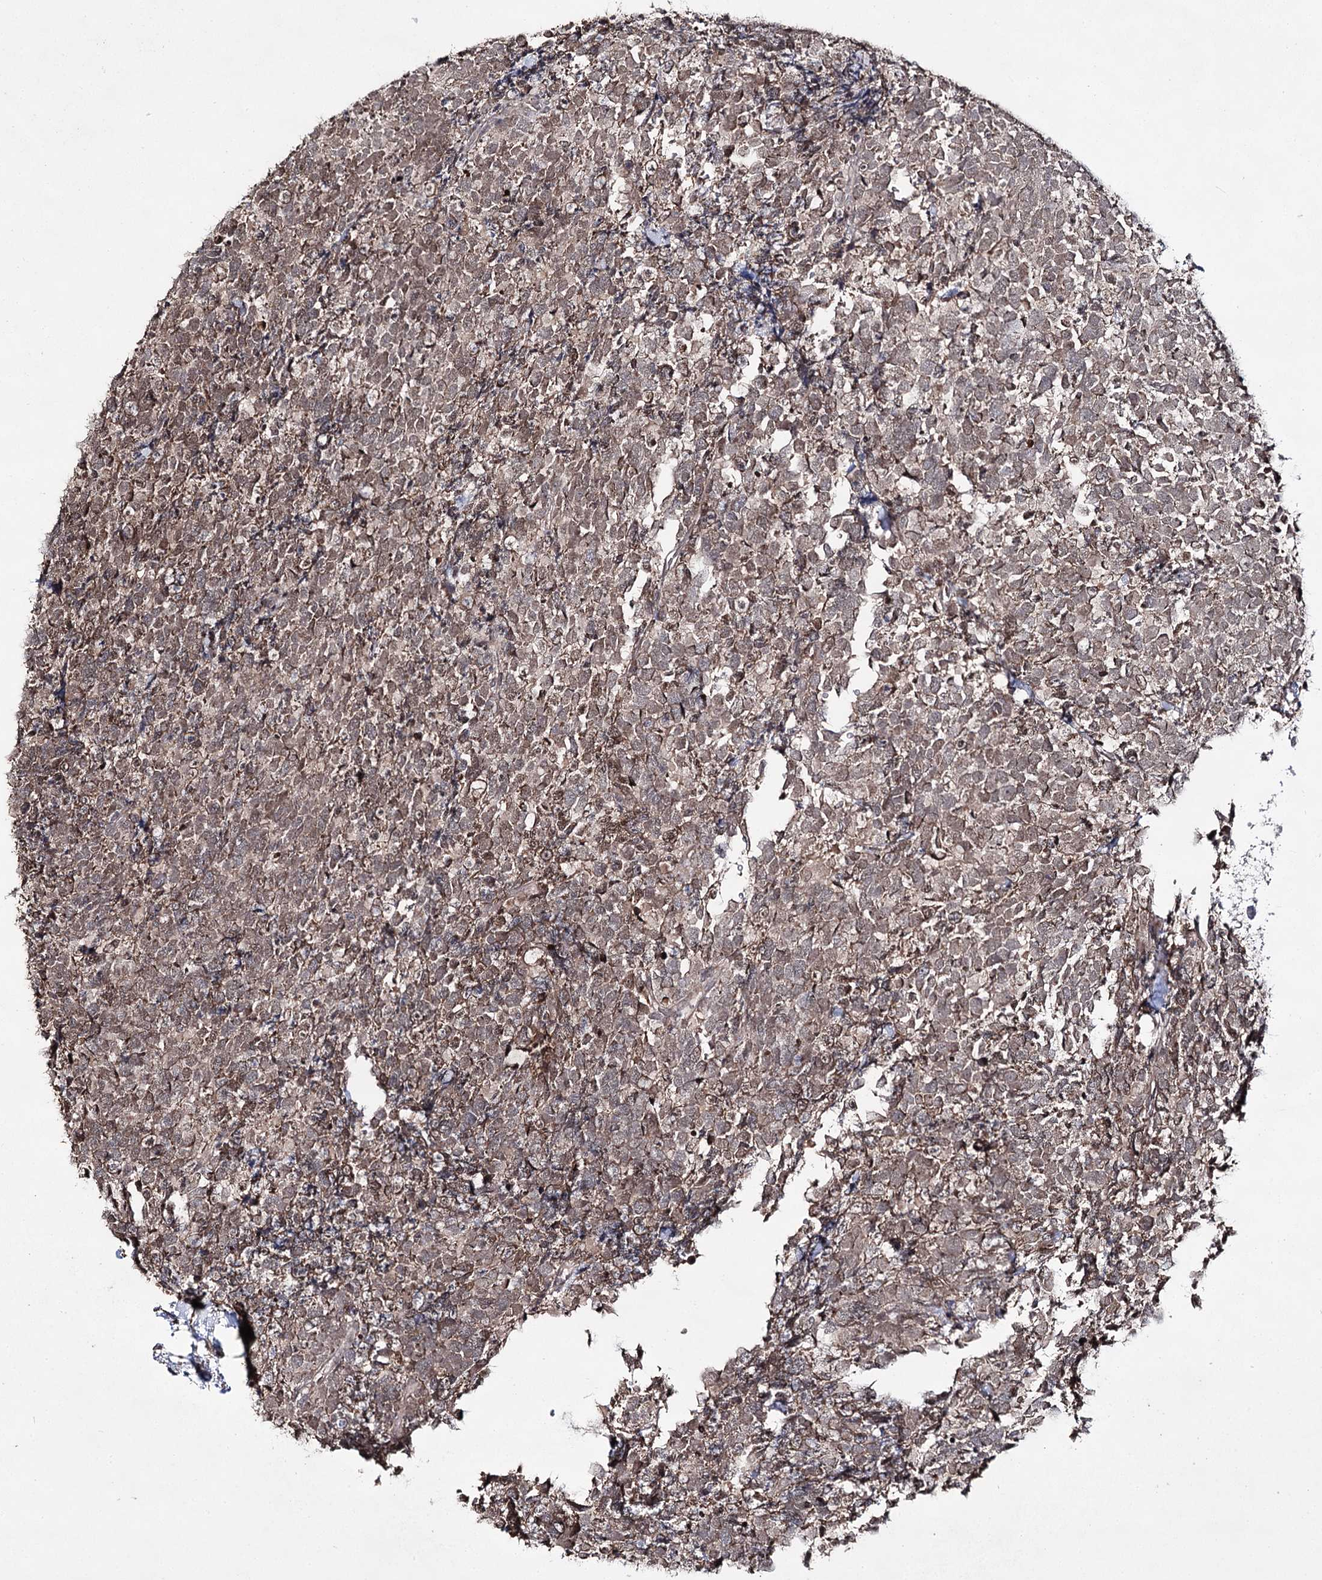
{"staining": {"intensity": "moderate", "quantity": ">75%", "location": "cytoplasmic/membranous,nuclear"}, "tissue": "urothelial cancer", "cell_type": "Tumor cells", "image_type": "cancer", "snomed": [{"axis": "morphology", "description": "Urothelial carcinoma, High grade"}, {"axis": "topography", "description": "Urinary bladder"}], "caption": "Human urothelial cancer stained with a brown dye reveals moderate cytoplasmic/membranous and nuclear positive expression in approximately >75% of tumor cells.", "gene": "ACTR6", "patient": {"sex": "female", "age": 82}}